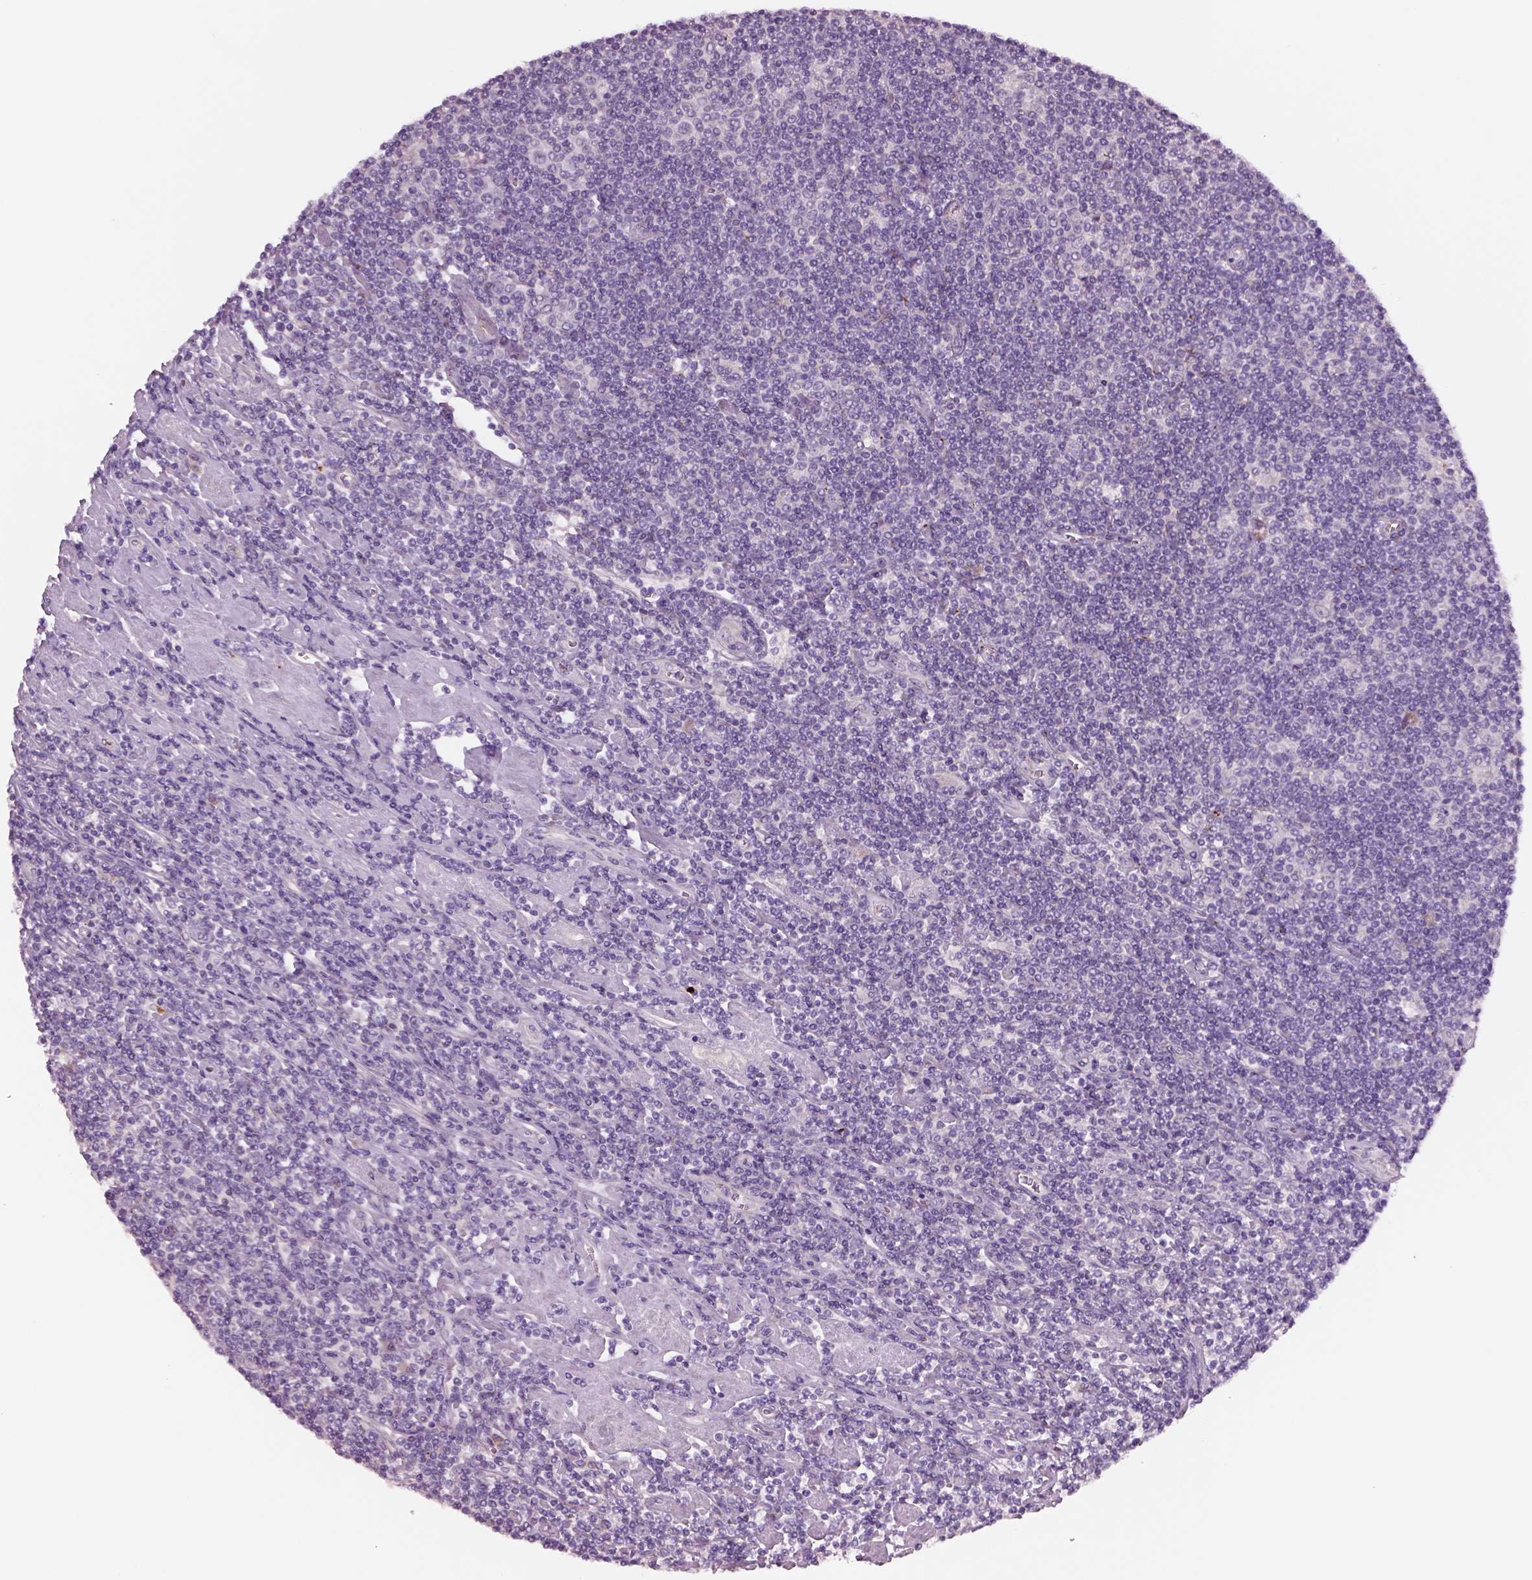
{"staining": {"intensity": "negative", "quantity": "none", "location": "none"}, "tissue": "lymphoma", "cell_type": "Tumor cells", "image_type": "cancer", "snomed": [{"axis": "morphology", "description": "Hodgkin's disease, NOS"}, {"axis": "topography", "description": "Lymph node"}], "caption": "Immunohistochemistry image of human Hodgkin's disease stained for a protein (brown), which demonstrates no positivity in tumor cells. (DAB IHC, high magnification).", "gene": "PLPP7", "patient": {"sex": "male", "age": 40}}